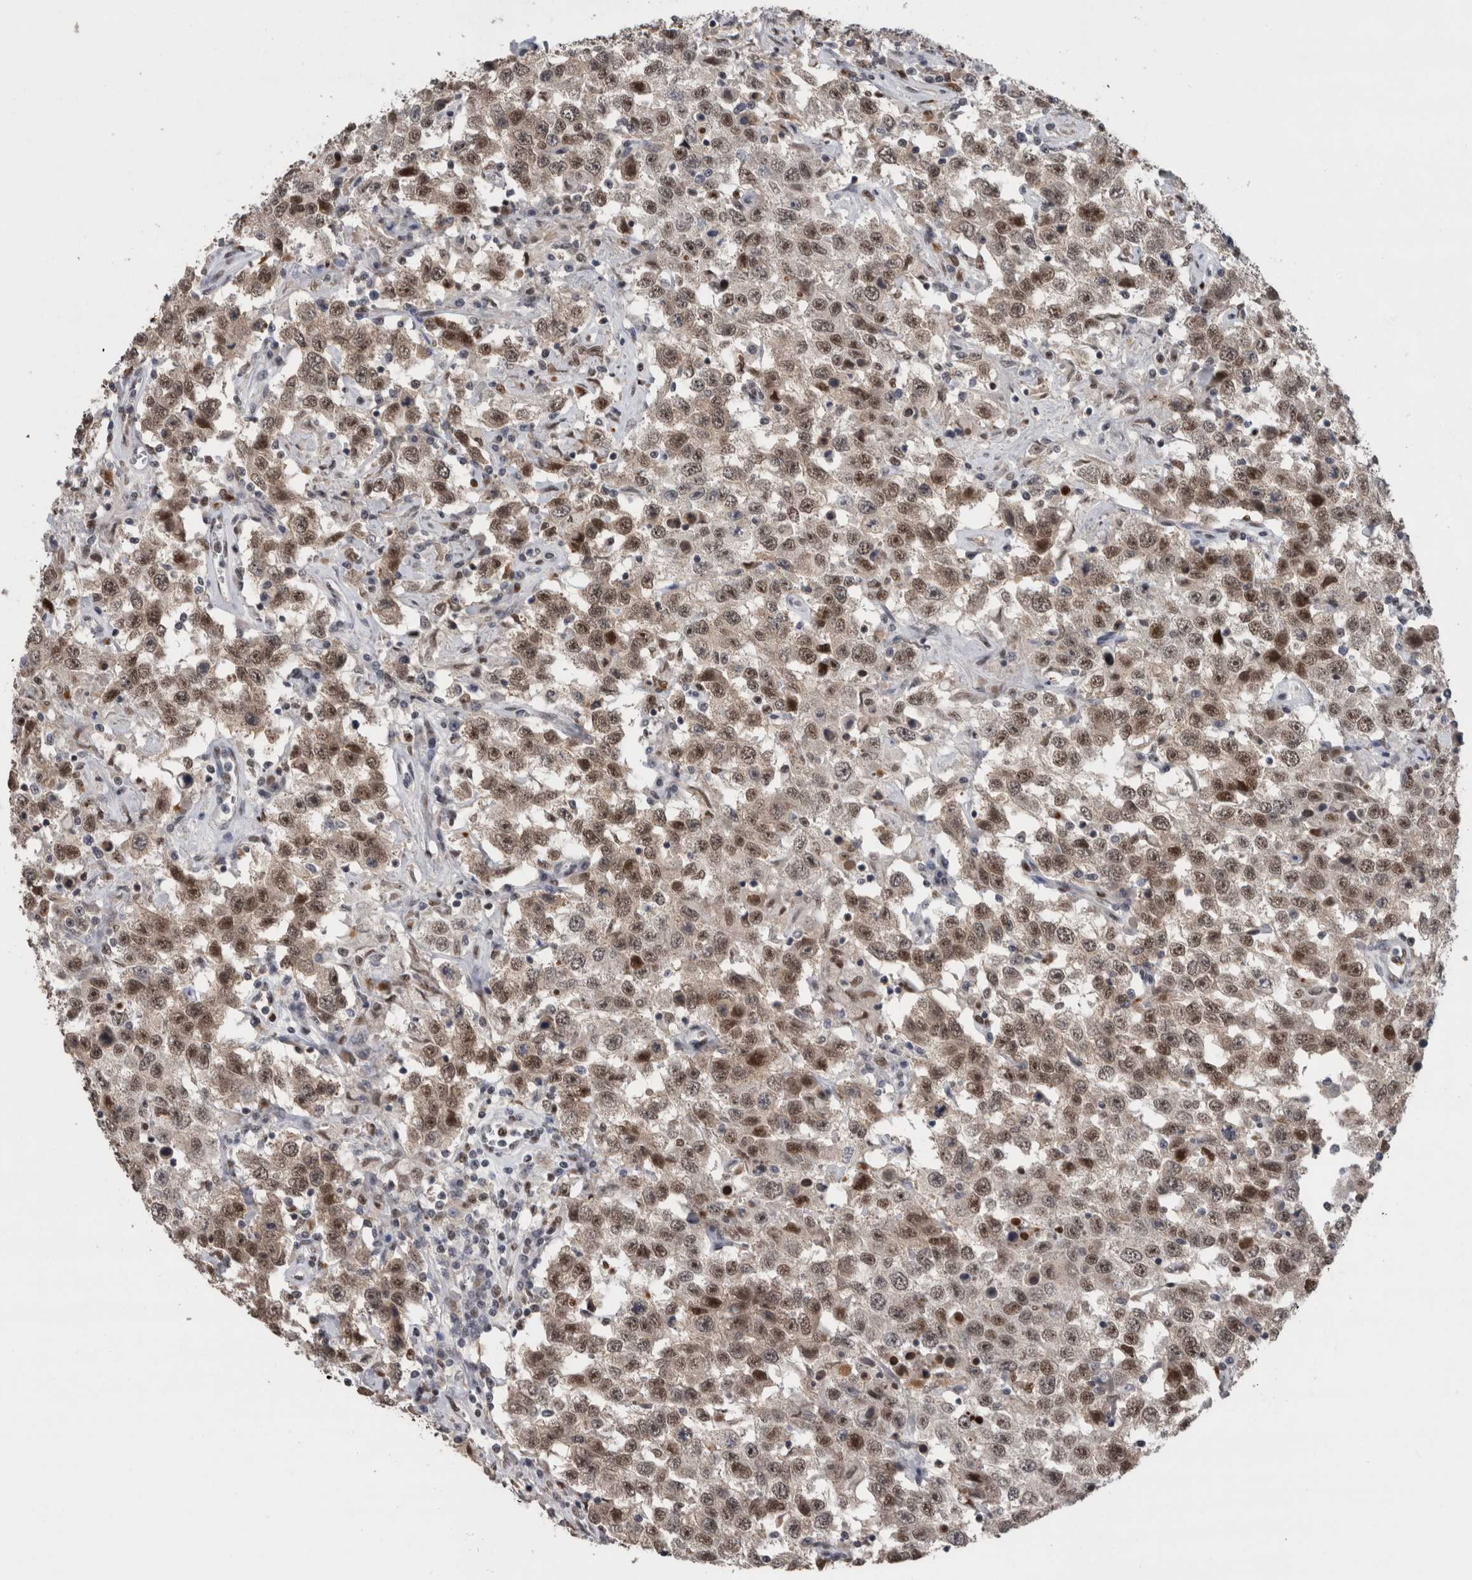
{"staining": {"intensity": "moderate", "quantity": ">75%", "location": "nuclear"}, "tissue": "testis cancer", "cell_type": "Tumor cells", "image_type": "cancer", "snomed": [{"axis": "morphology", "description": "Seminoma, NOS"}, {"axis": "topography", "description": "Testis"}], "caption": "High-magnification brightfield microscopy of testis cancer stained with DAB (3,3'-diaminobenzidine) (brown) and counterstained with hematoxylin (blue). tumor cells exhibit moderate nuclear staining is present in about>75% of cells.", "gene": "POLD2", "patient": {"sex": "male", "age": 41}}